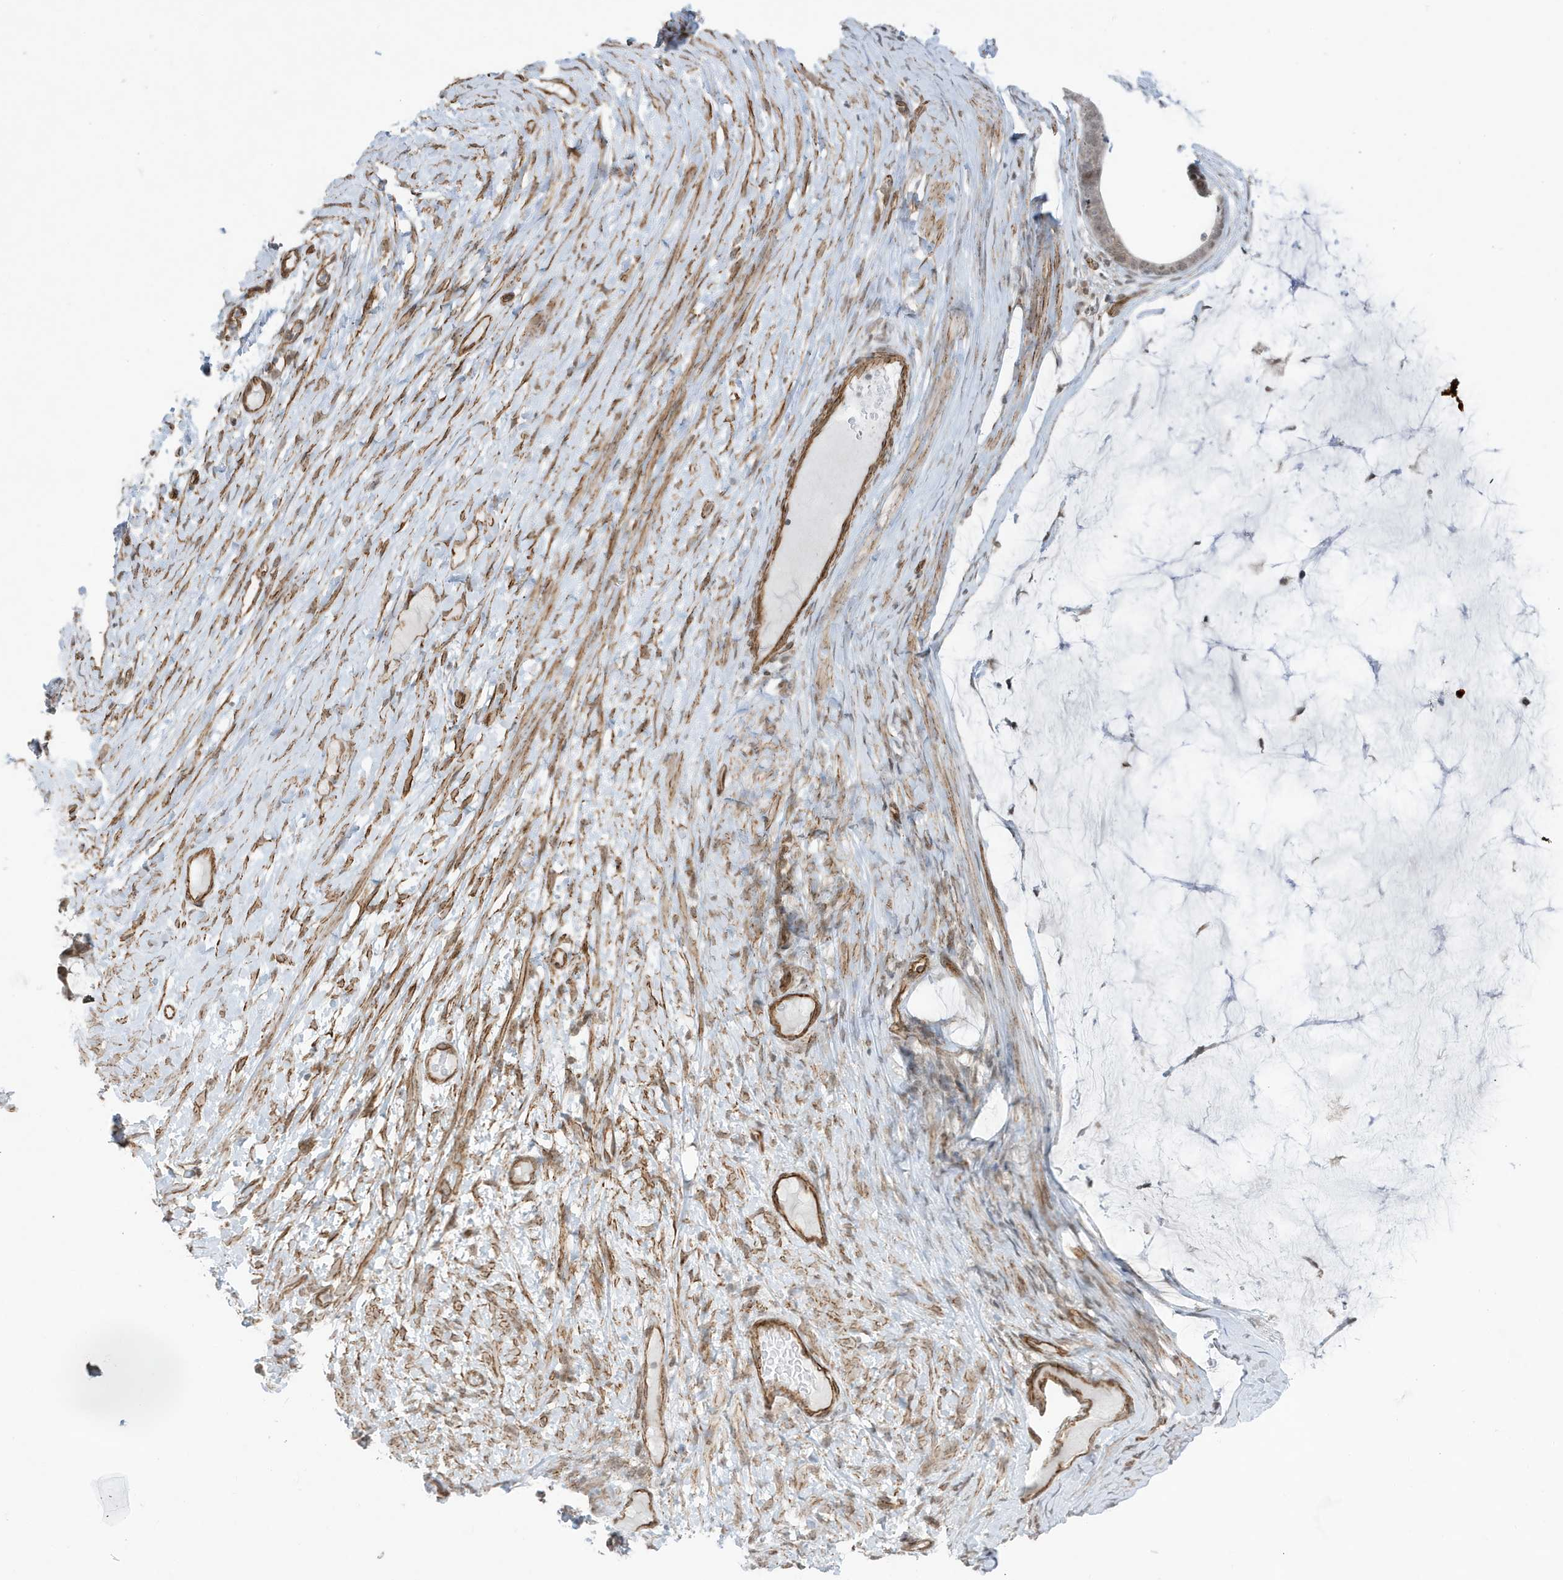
{"staining": {"intensity": "weak", "quantity": "25%-75%", "location": "cytoplasmic/membranous"}, "tissue": "ovarian cancer", "cell_type": "Tumor cells", "image_type": "cancer", "snomed": [{"axis": "morphology", "description": "Cystadenocarcinoma, mucinous, NOS"}, {"axis": "topography", "description": "Ovary"}], "caption": "There is low levels of weak cytoplasmic/membranous expression in tumor cells of ovarian cancer (mucinous cystadenocarcinoma), as demonstrated by immunohistochemical staining (brown color).", "gene": "CHCHD4", "patient": {"sex": "female", "age": 61}}